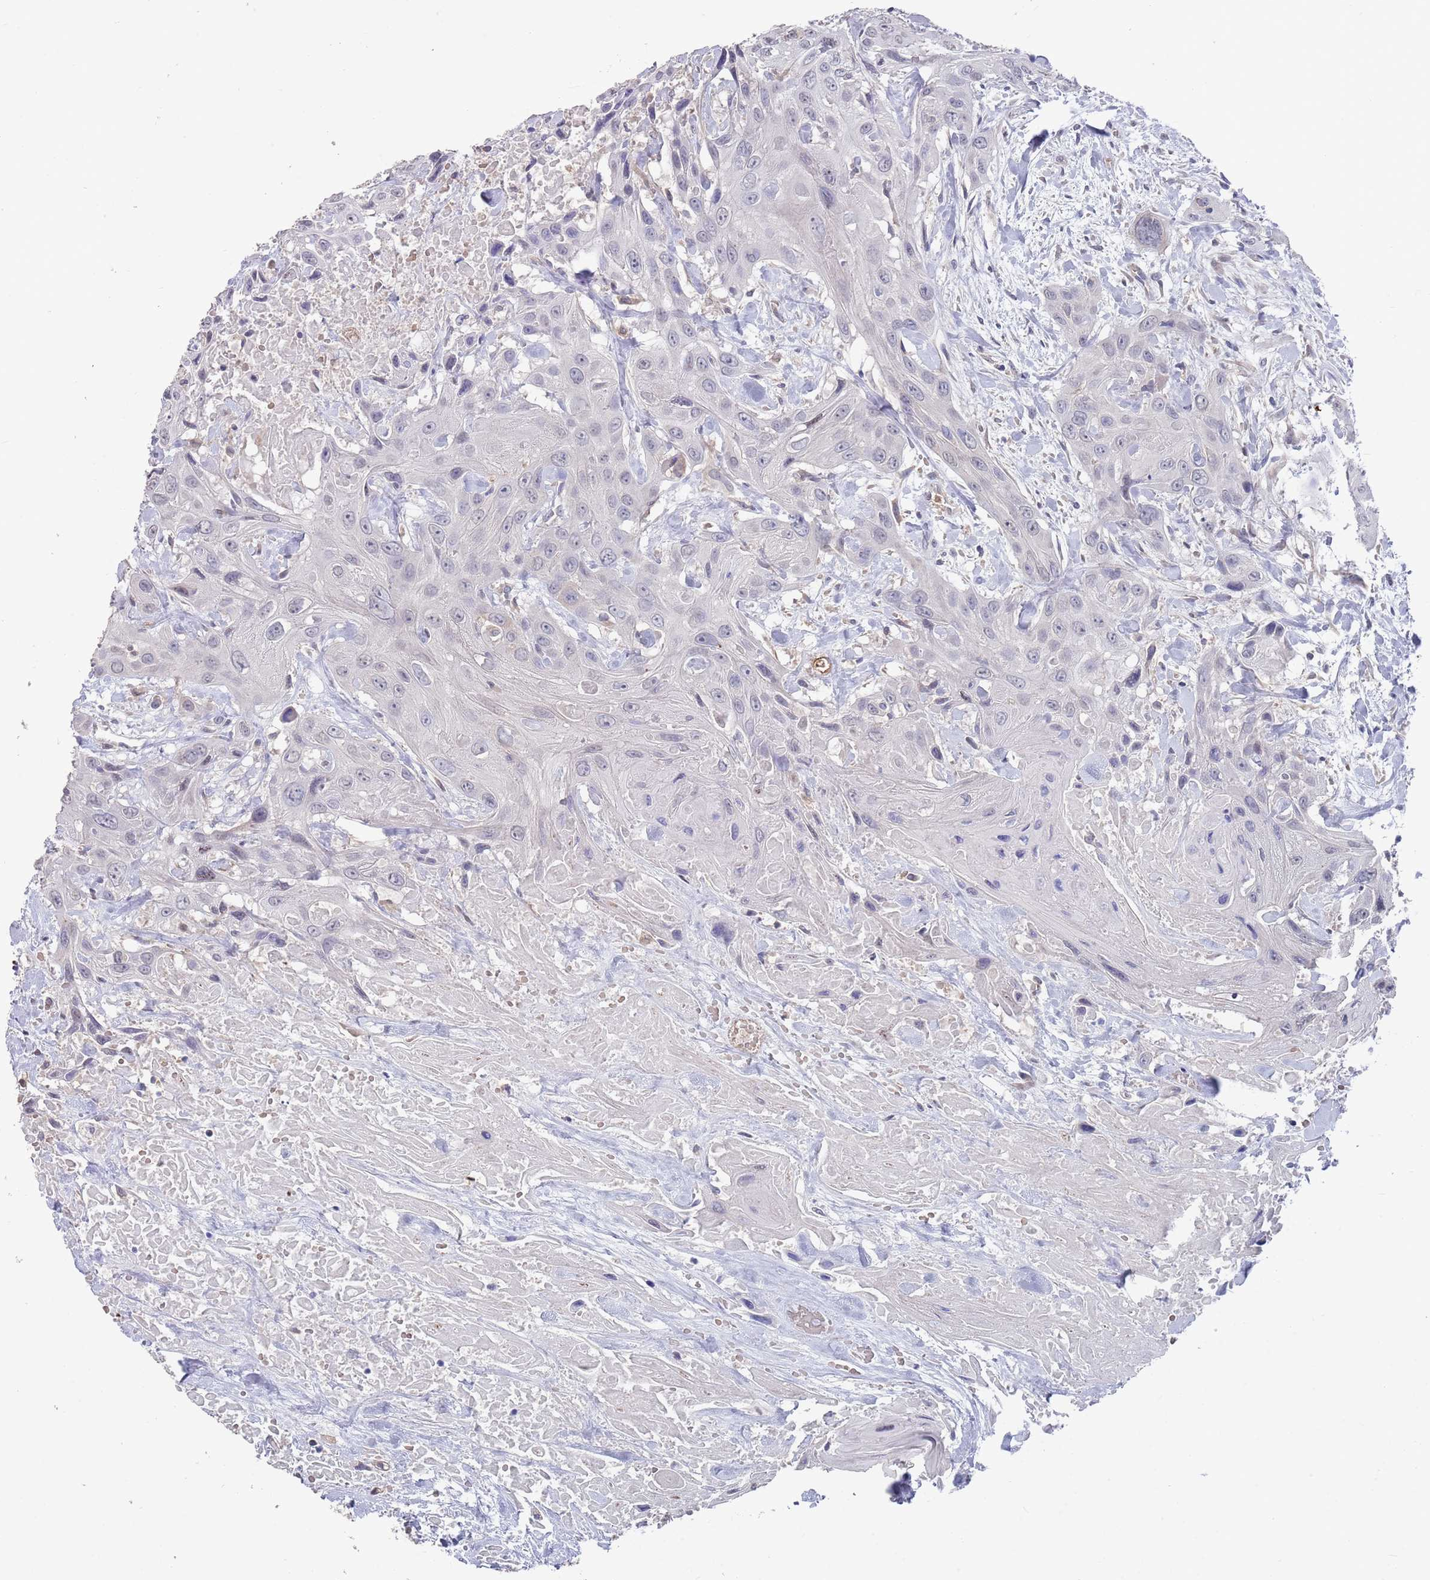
{"staining": {"intensity": "negative", "quantity": "none", "location": "none"}, "tissue": "head and neck cancer", "cell_type": "Tumor cells", "image_type": "cancer", "snomed": [{"axis": "morphology", "description": "Squamous cell carcinoma, NOS"}, {"axis": "topography", "description": "Head-Neck"}], "caption": "Head and neck squamous cell carcinoma was stained to show a protein in brown. There is no significant positivity in tumor cells.", "gene": "ANK2", "patient": {"sex": "male", "age": 81}}